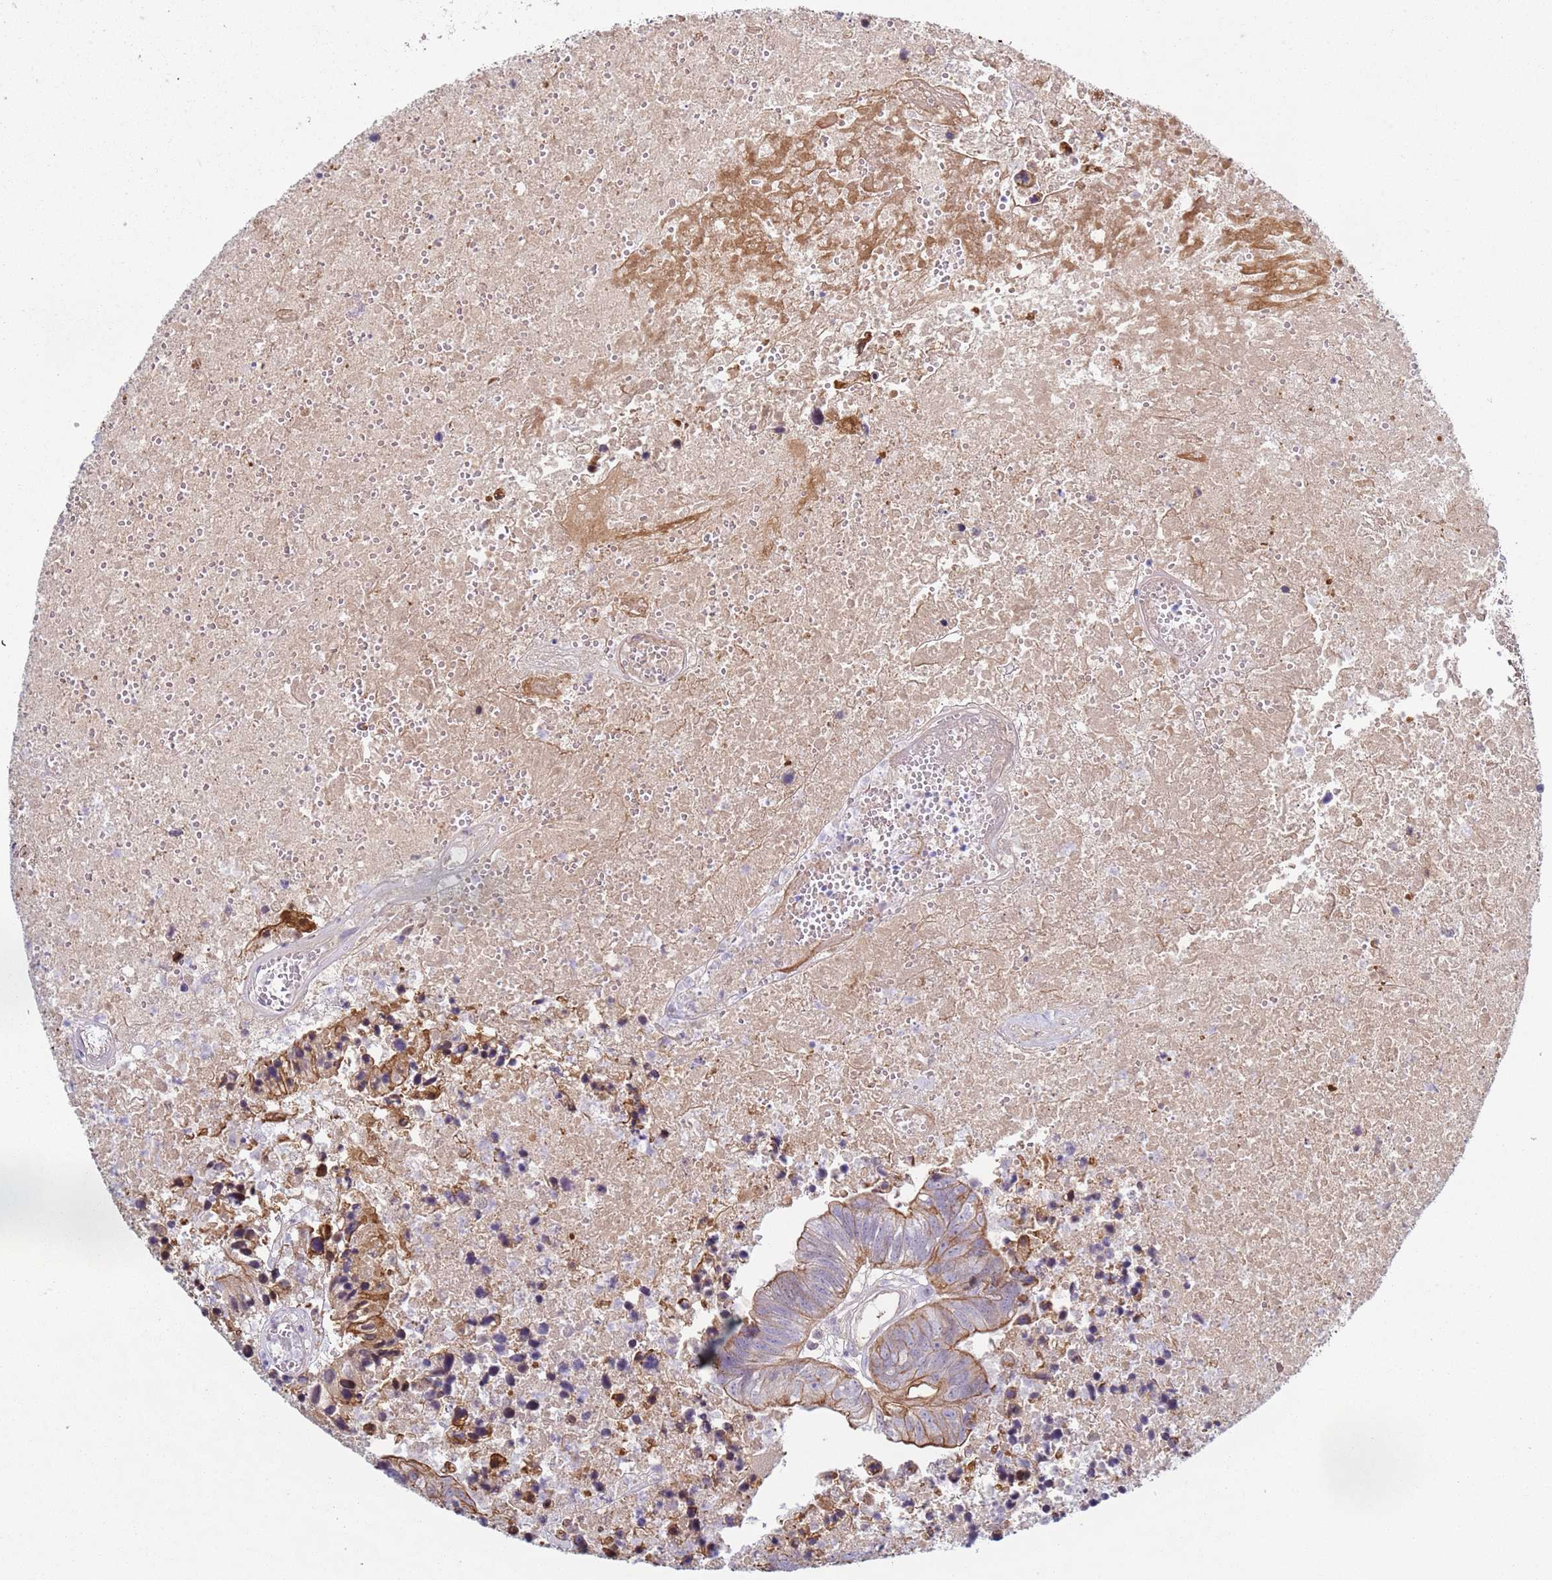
{"staining": {"intensity": "moderate", "quantity": ">75%", "location": "cytoplasmic/membranous"}, "tissue": "colorectal cancer", "cell_type": "Tumor cells", "image_type": "cancer", "snomed": [{"axis": "morphology", "description": "Adenocarcinoma, NOS"}, {"axis": "topography", "description": "Colon"}], "caption": "Protein expression analysis of human colorectal cancer (adenocarcinoma) reveals moderate cytoplasmic/membranous expression in approximately >75% of tumor cells. Immunohistochemistry stains the protein of interest in brown and the nuclei are stained blue.", "gene": "NPAP1", "patient": {"sex": "female", "age": 48}}